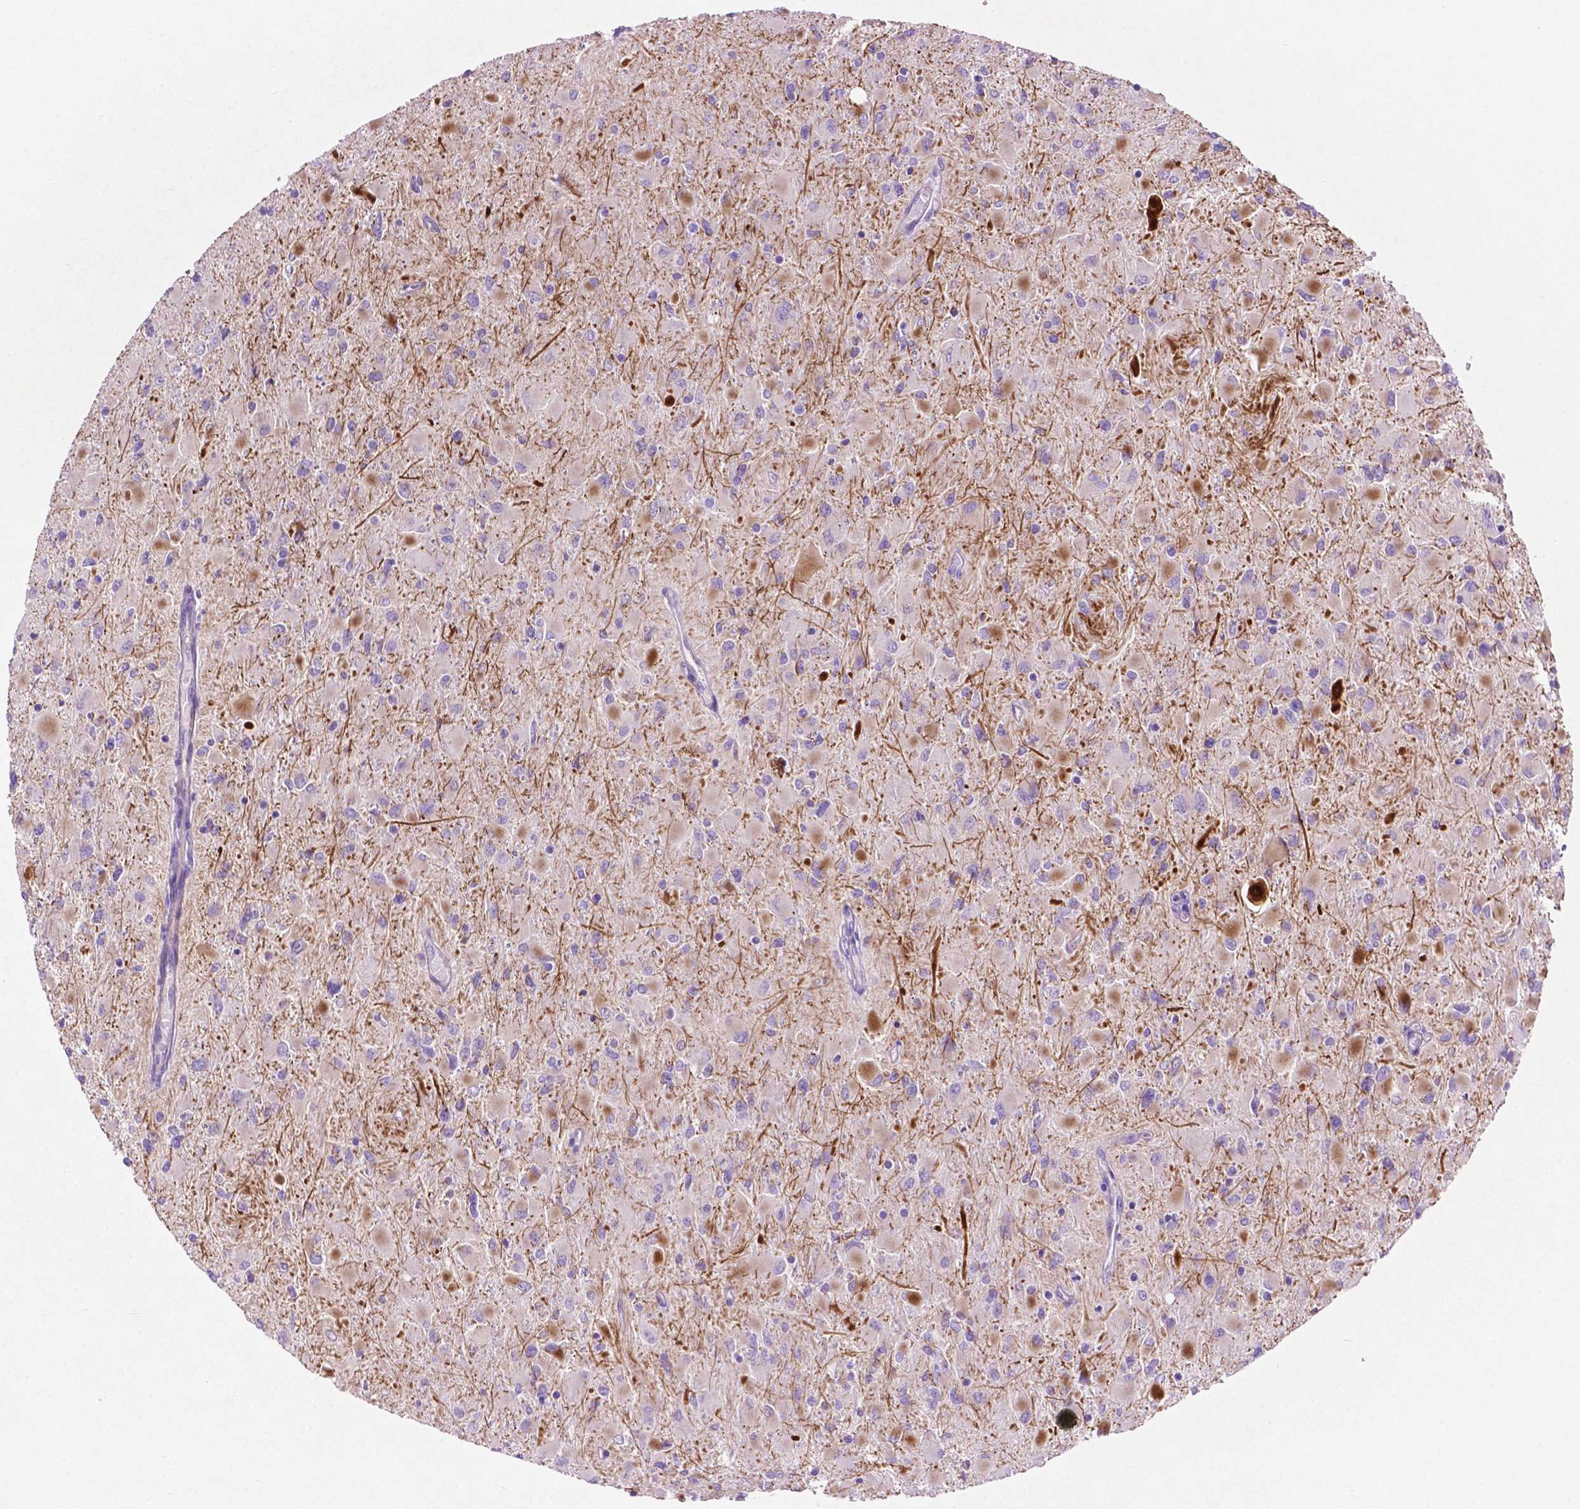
{"staining": {"intensity": "negative", "quantity": "none", "location": "none"}, "tissue": "glioma", "cell_type": "Tumor cells", "image_type": "cancer", "snomed": [{"axis": "morphology", "description": "Glioma, malignant, High grade"}, {"axis": "topography", "description": "Cerebral cortex"}], "caption": "Protein analysis of glioma reveals no significant positivity in tumor cells.", "gene": "ASPG", "patient": {"sex": "female", "age": 36}}